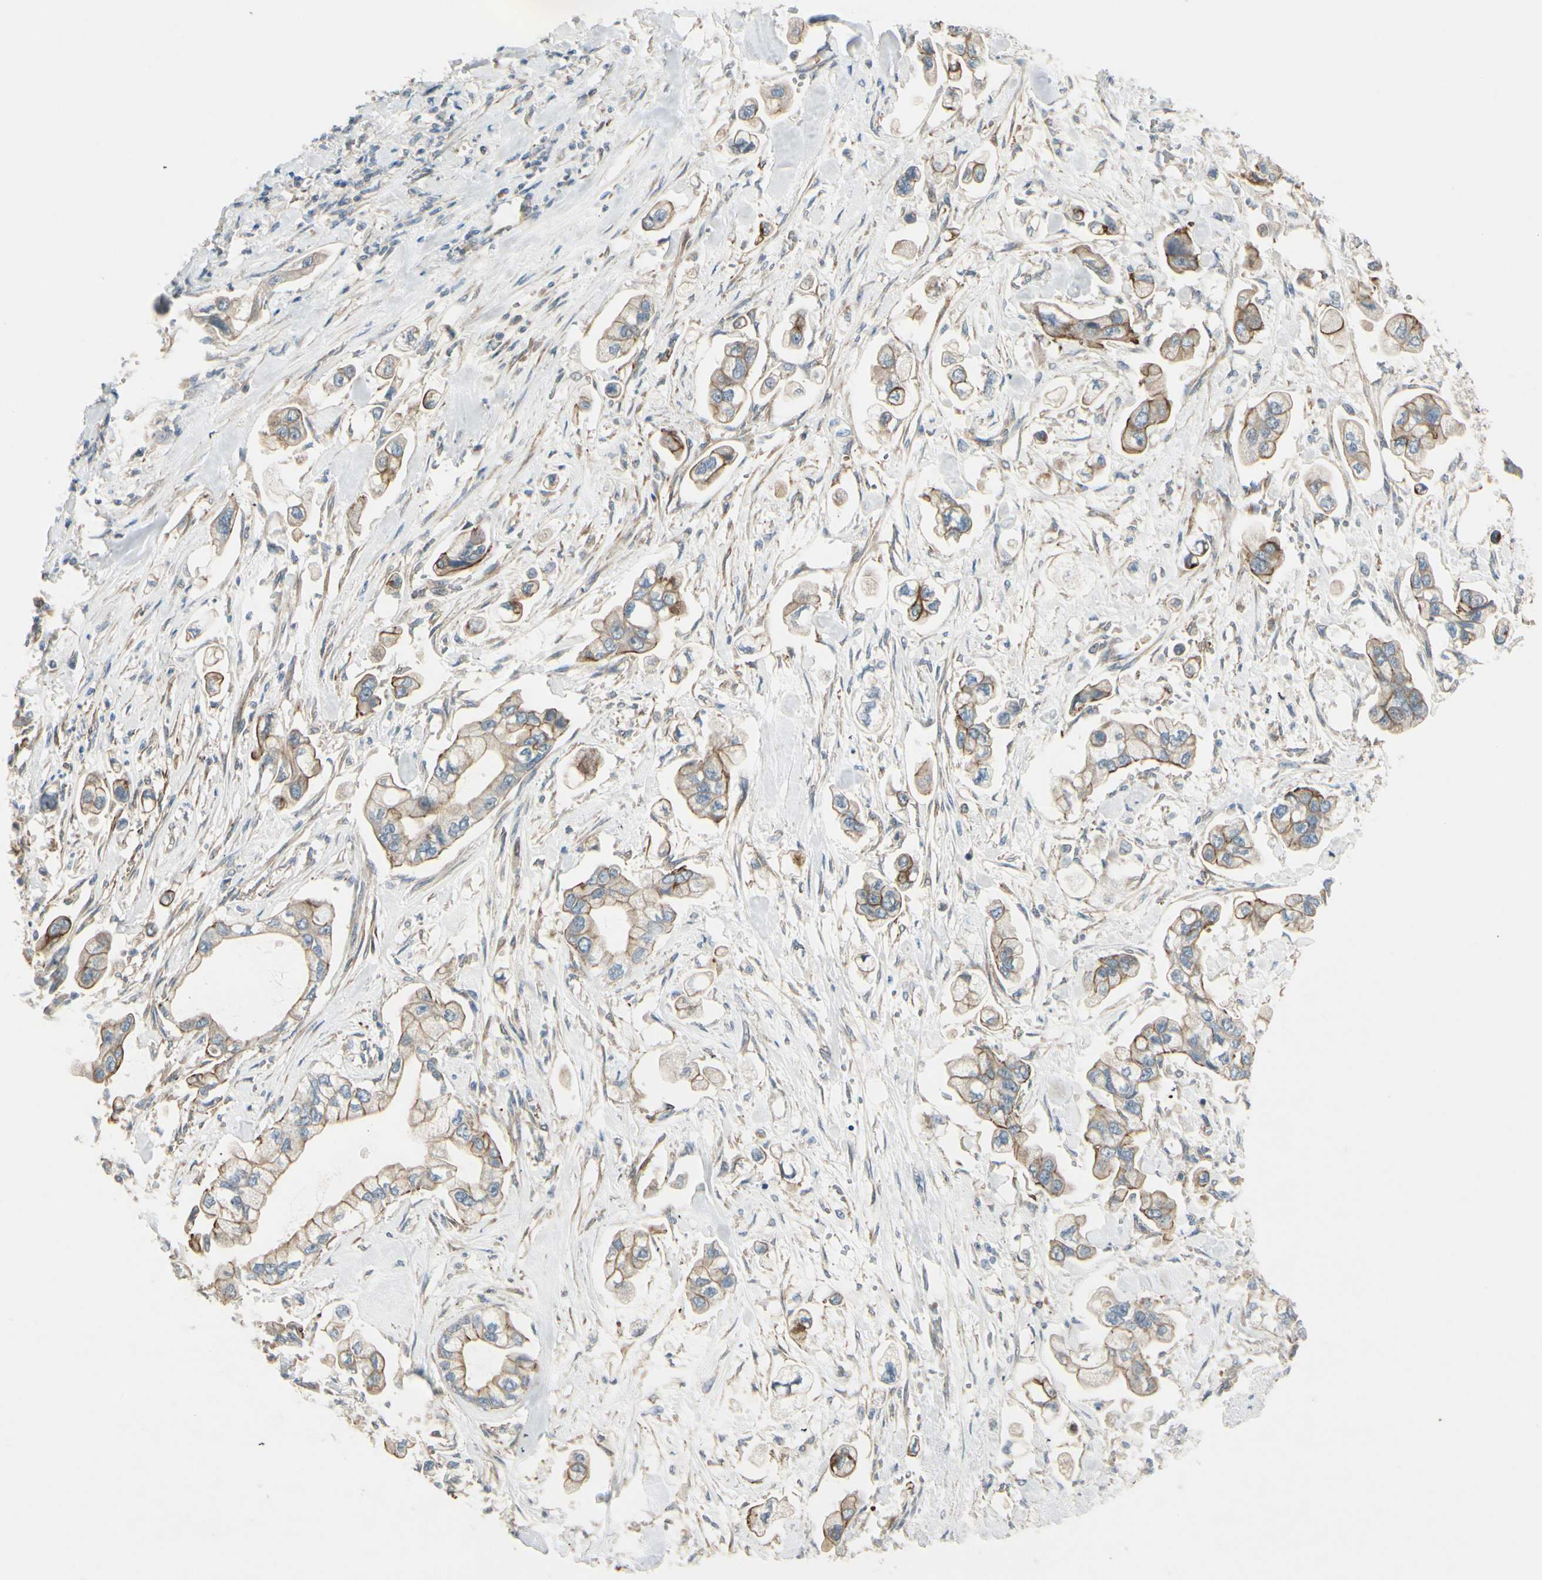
{"staining": {"intensity": "moderate", "quantity": ">75%", "location": "cytoplasmic/membranous"}, "tissue": "stomach cancer", "cell_type": "Tumor cells", "image_type": "cancer", "snomed": [{"axis": "morphology", "description": "Adenocarcinoma, NOS"}, {"axis": "topography", "description": "Stomach"}], "caption": "Immunohistochemical staining of human adenocarcinoma (stomach) shows moderate cytoplasmic/membranous protein positivity in about >75% of tumor cells.", "gene": "PPP3CB", "patient": {"sex": "male", "age": 62}}